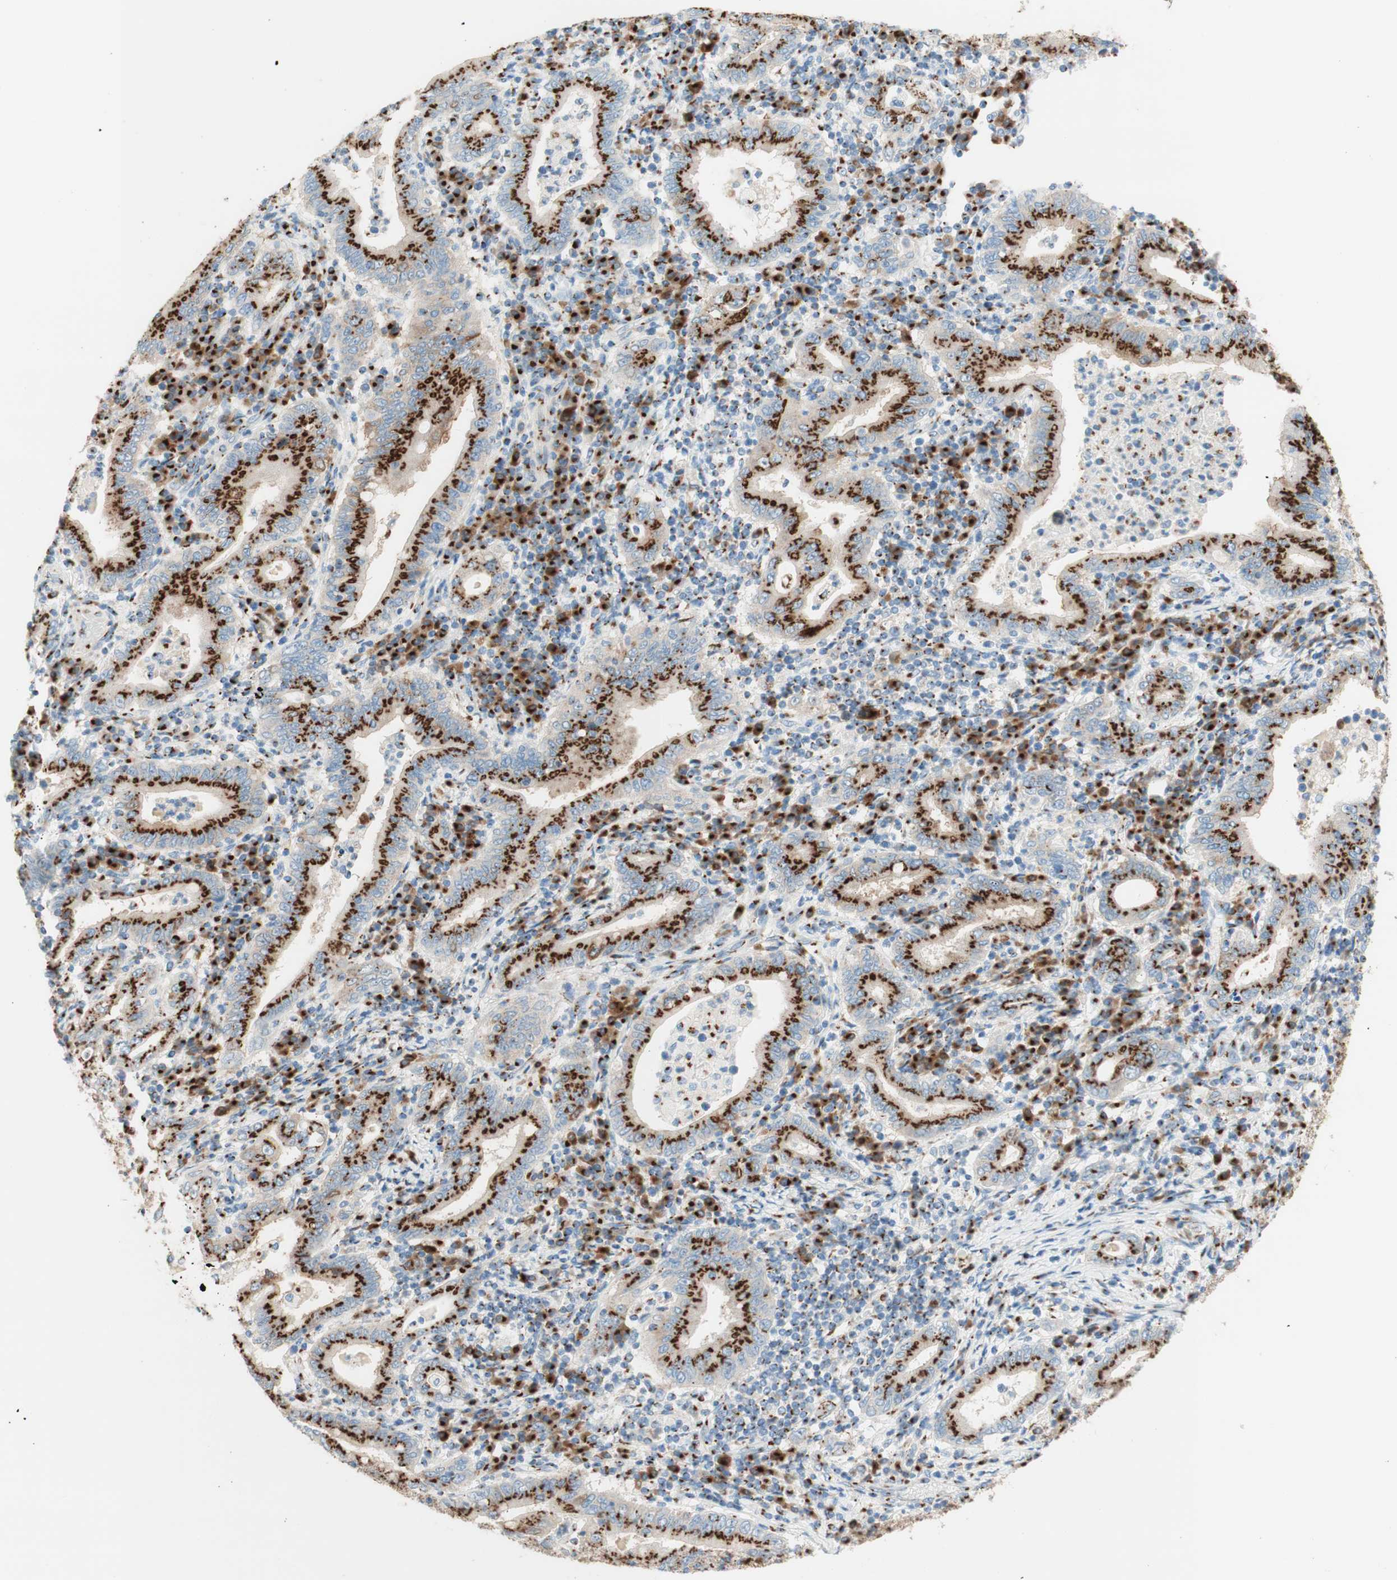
{"staining": {"intensity": "strong", "quantity": ">75%", "location": "cytoplasmic/membranous"}, "tissue": "stomach cancer", "cell_type": "Tumor cells", "image_type": "cancer", "snomed": [{"axis": "morphology", "description": "Normal tissue, NOS"}, {"axis": "morphology", "description": "Adenocarcinoma, NOS"}, {"axis": "topography", "description": "Esophagus"}, {"axis": "topography", "description": "Stomach, upper"}, {"axis": "topography", "description": "Peripheral nerve tissue"}], "caption": "Stomach cancer stained for a protein (brown) demonstrates strong cytoplasmic/membranous positive positivity in approximately >75% of tumor cells.", "gene": "GOLGB1", "patient": {"sex": "male", "age": 62}}